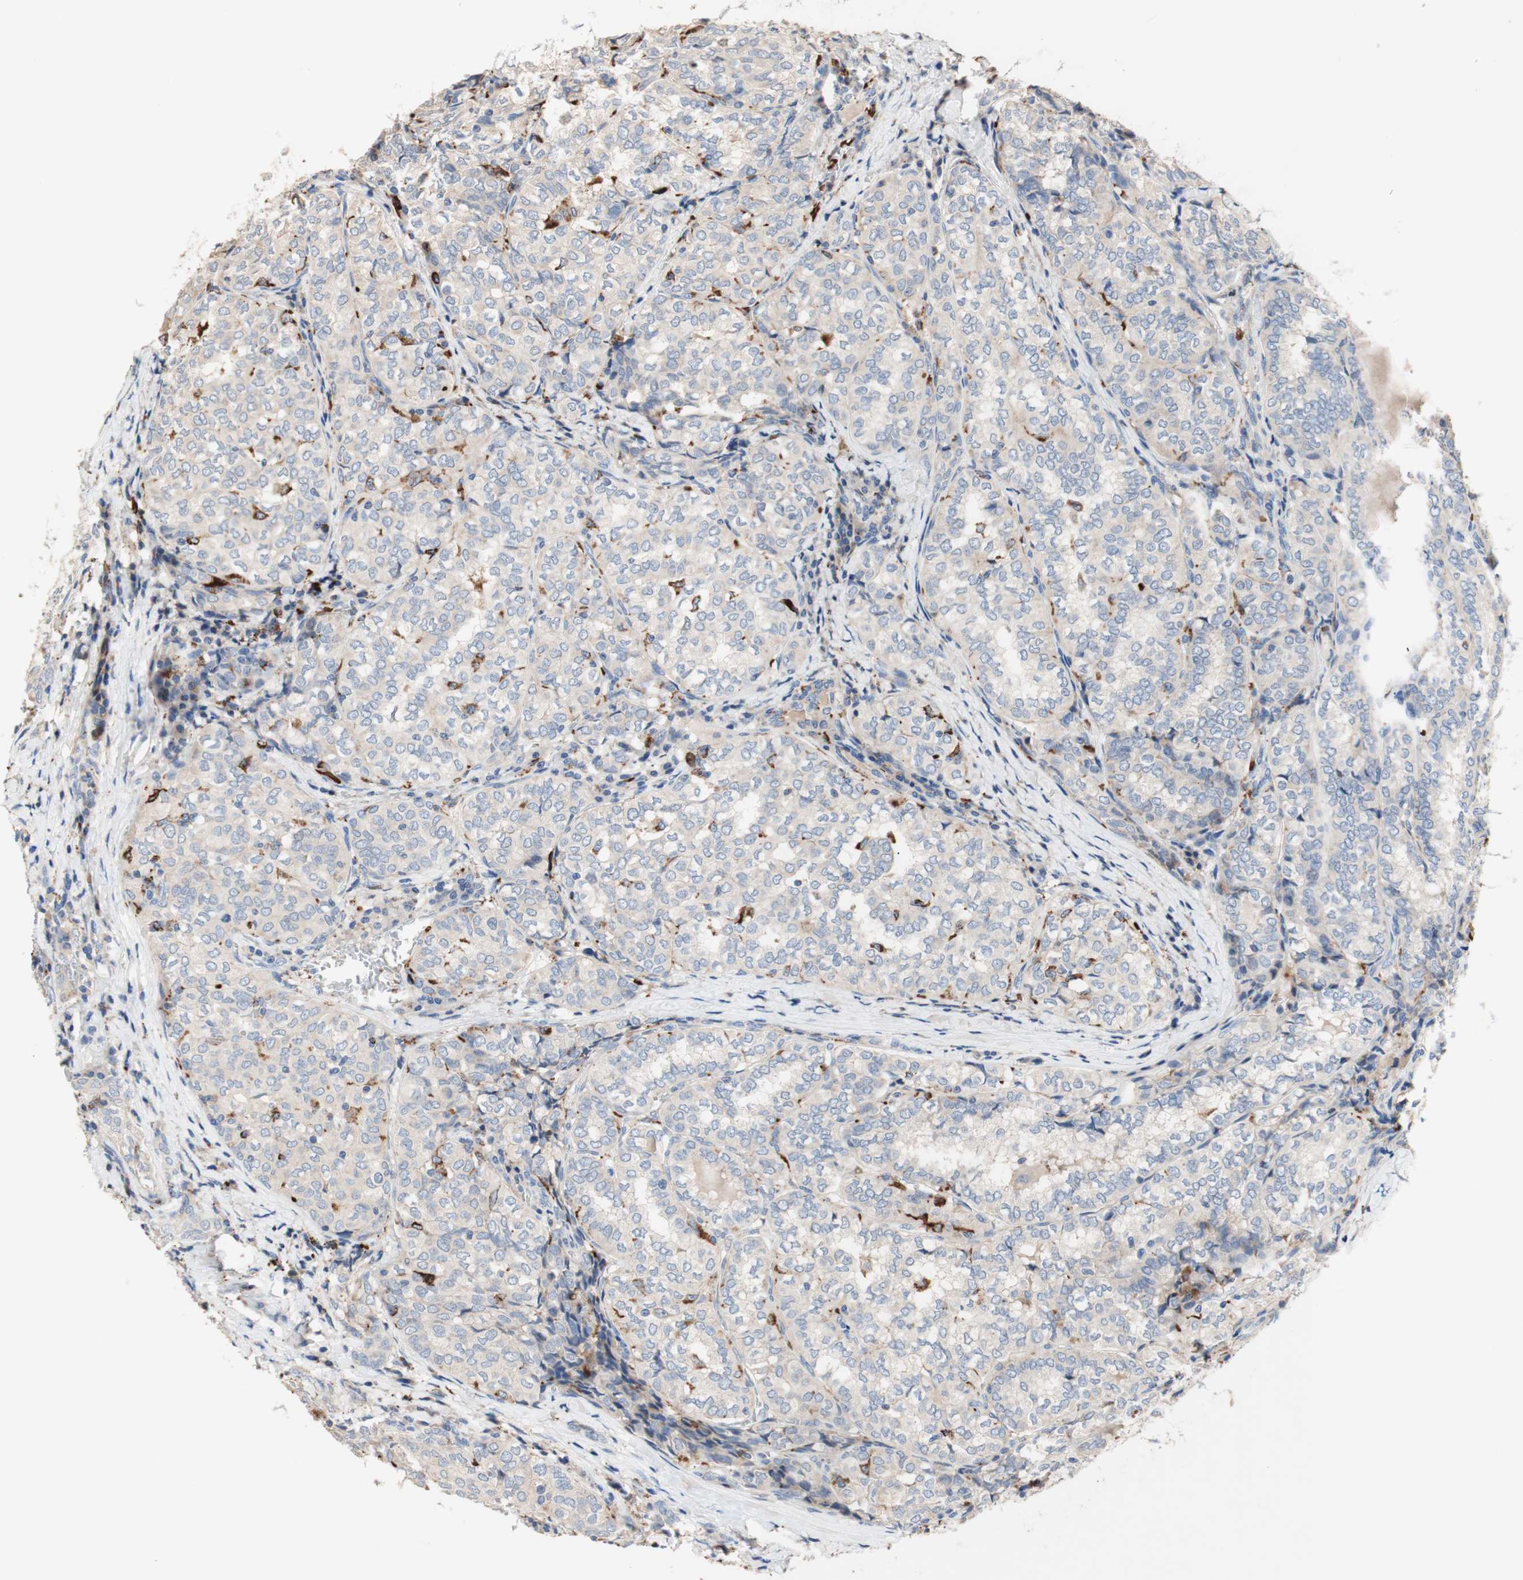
{"staining": {"intensity": "strong", "quantity": "<25%", "location": "cytoplasmic/membranous"}, "tissue": "thyroid cancer", "cell_type": "Tumor cells", "image_type": "cancer", "snomed": [{"axis": "morphology", "description": "Normal tissue, NOS"}, {"axis": "morphology", "description": "Papillary adenocarcinoma, NOS"}, {"axis": "topography", "description": "Thyroid gland"}], "caption": "This image shows papillary adenocarcinoma (thyroid) stained with immunohistochemistry (IHC) to label a protein in brown. The cytoplasmic/membranous of tumor cells show strong positivity for the protein. Nuclei are counter-stained blue.", "gene": "CDON", "patient": {"sex": "female", "age": 30}}